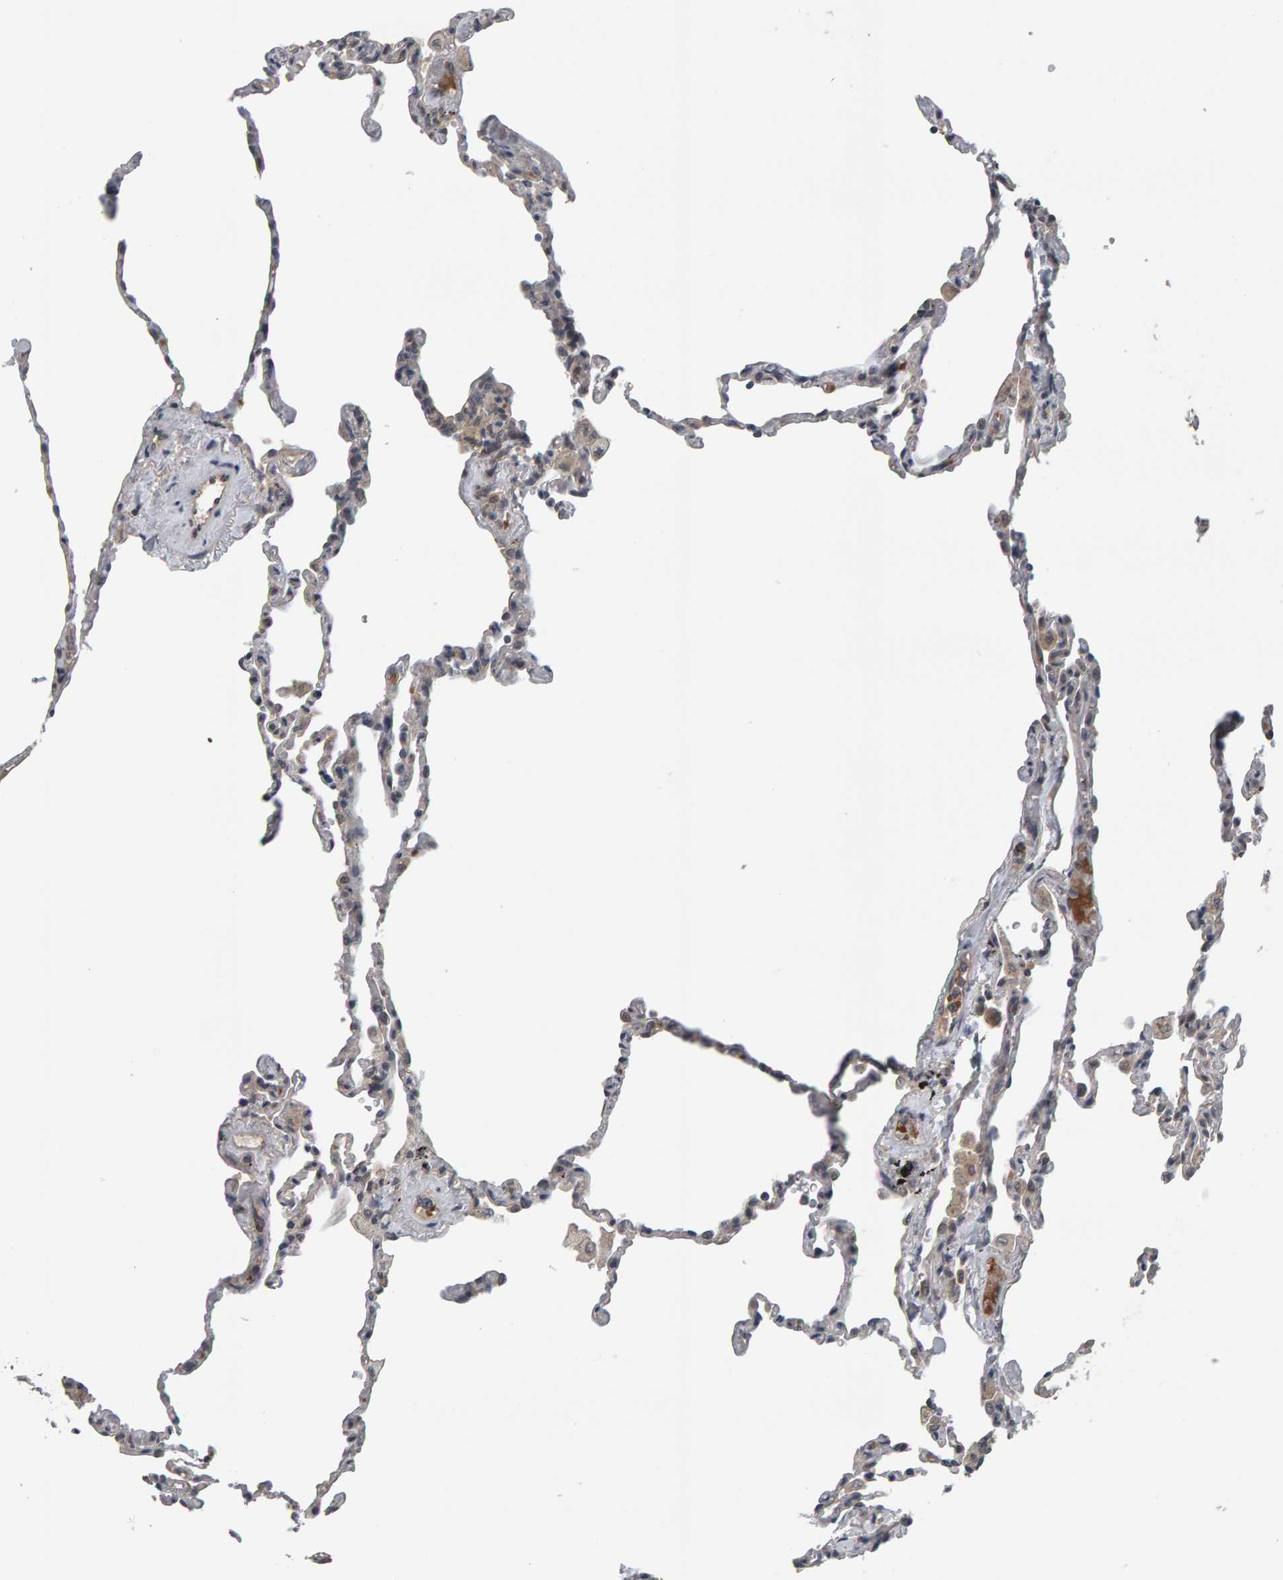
{"staining": {"intensity": "weak", "quantity": "25%-75%", "location": "nuclear"}, "tissue": "lung", "cell_type": "Alveolar cells", "image_type": "normal", "snomed": [{"axis": "morphology", "description": "Normal tissue, NOS"}, {"axis": "topography", "description": "Lung"}], "caption": "Immunohistochemistry (IHC) photomicrograph of benign lung stained for a protein (brown), which demonstrates low levels of weak nuclear expression in approximately 25%-75% of alveolar cells.", "gene": "COASY", "patient": {"sex": "male", "age": 59}}